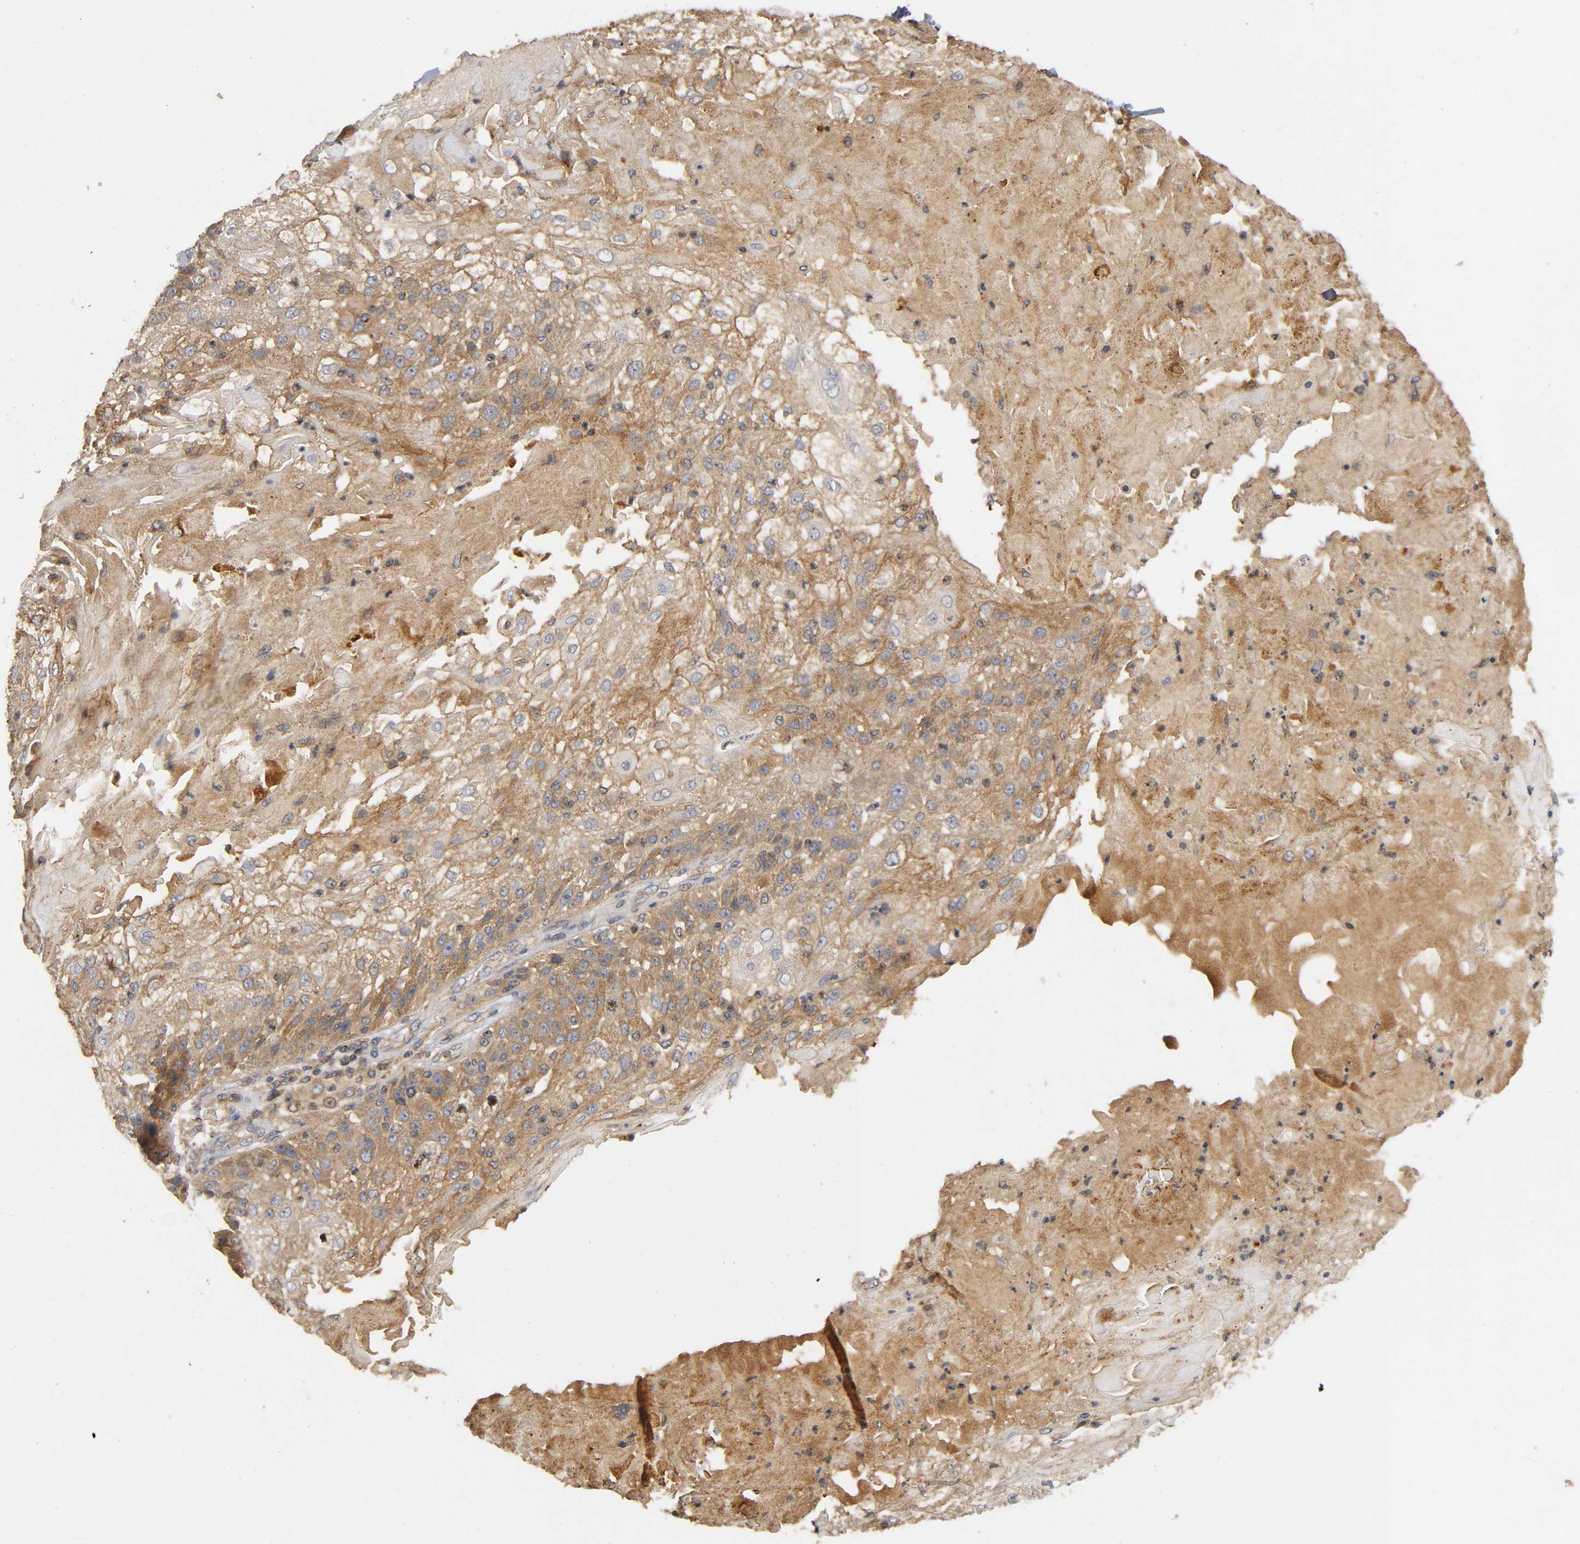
{"staining": {"intensity": "moderate", "quantity": ">75%", "location": "cytoplasmic/membranous"}, "tissue": "skin cancer", "cell_type": "Tumor cells", "image_type": "cancer", "snomed": [{"axis": "morphology", "description": "Normal tissue, NOS"}, {"axis": "morphology", "description": "Squamous cell carcinoma, NOS"}, {"axis": "topography", "description": "Skin"}], "caption": "Tumor cells display medium levels of moderate cytoplasmic/membranous expression in about >75% of cells in human skin squamous cell carcinoma.", "gene": "IKBKB", "patient": {"sex": "female", "age": 83}}